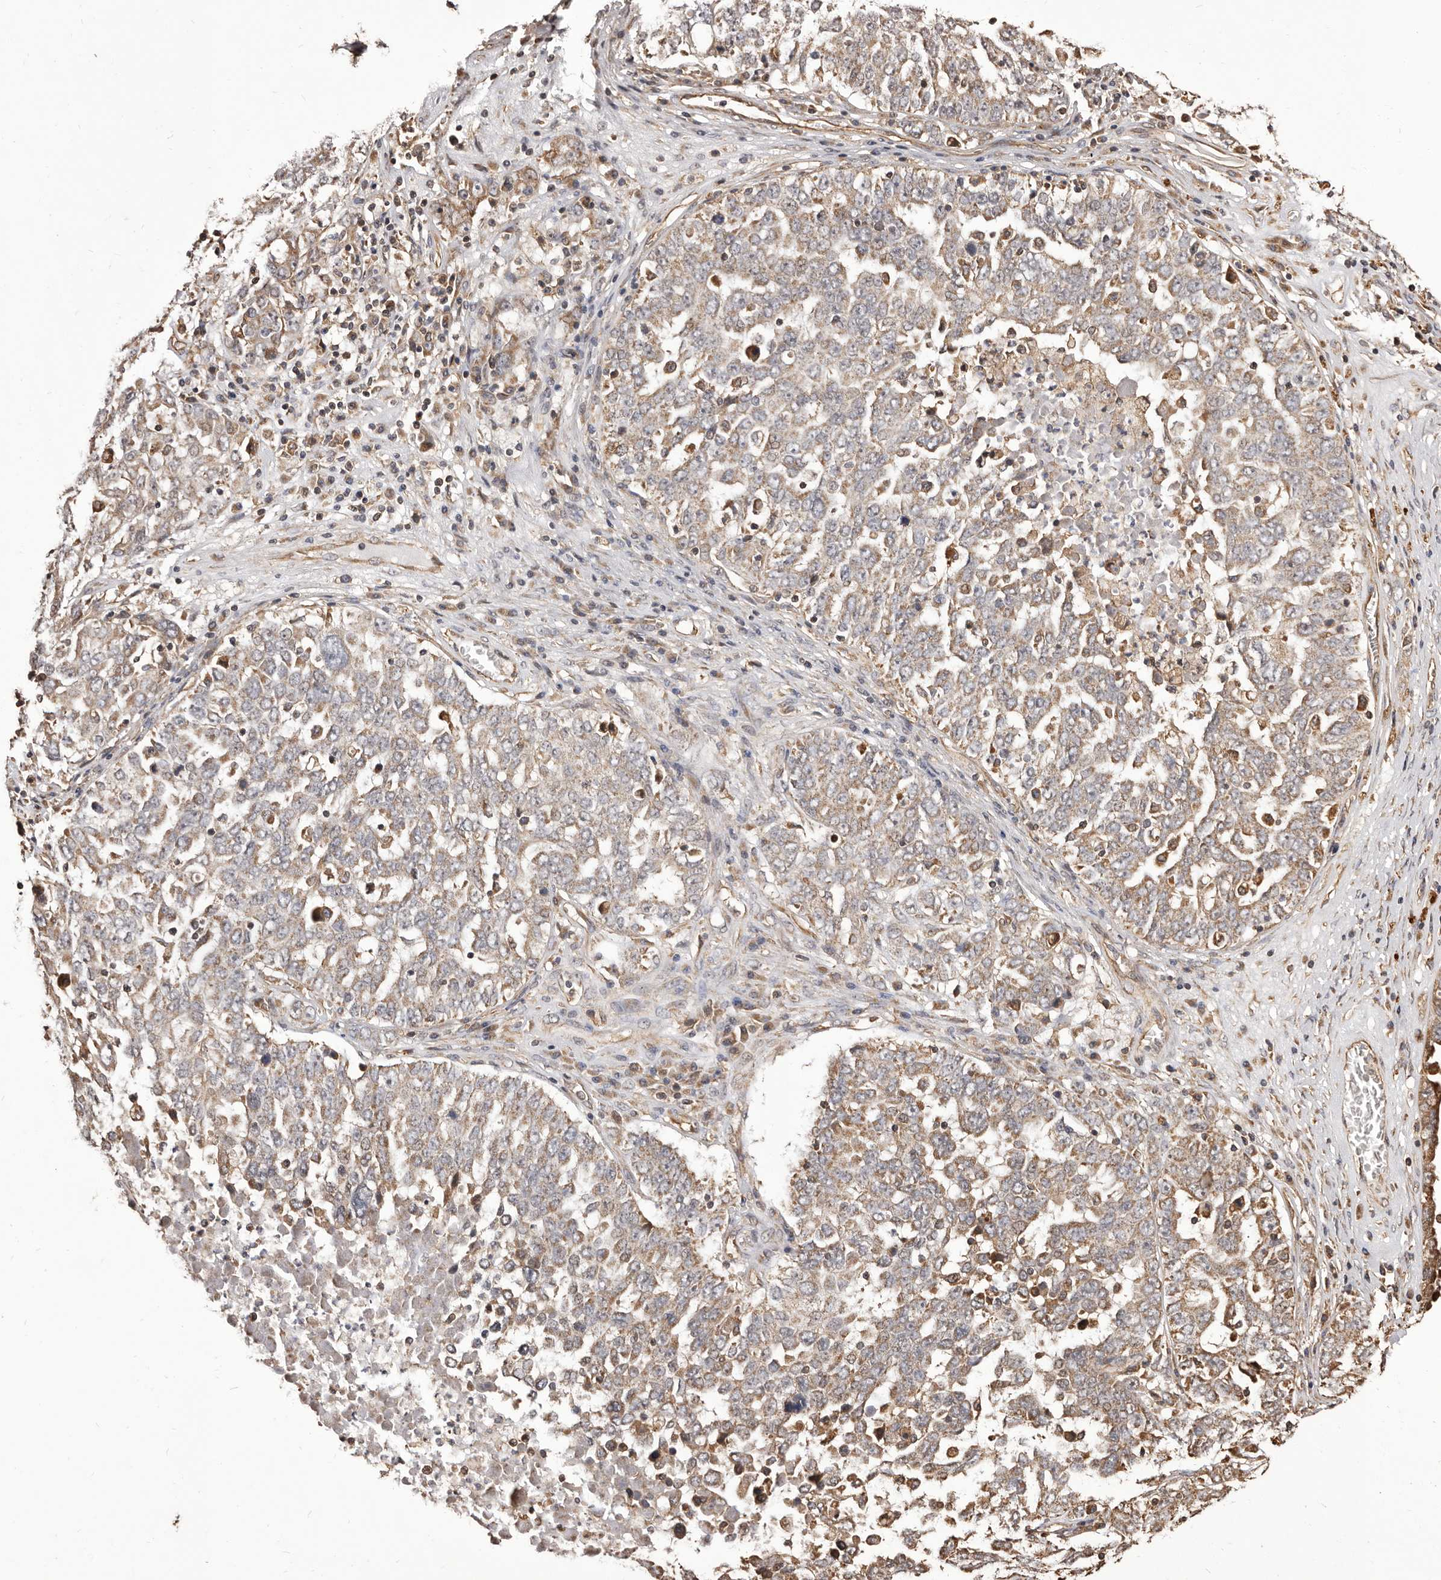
{"staining": {"intensity": "weak", "quantity": "25%-75%", "location": "cytoplasmic/membranous"}, "tissue": "ovarian cancer", "cell_type": "Tumor cells", "image_type": "cancer", "snomed": [{"axis": "morphology", "description": "Carcinoma, endometroid"}, {"axis": "topography", "description": "Ovary"}], "caption": "A high-resolution histopathology image shows immunohistochemistry (IHC) staining of ovarian endometroid carcinoma, which reveals weak cytoplasmic/membranous expression in about 25%-75% of tumor cells.", "gene": "ALPK1", "patient": {"sex": "female", "age": 62}}